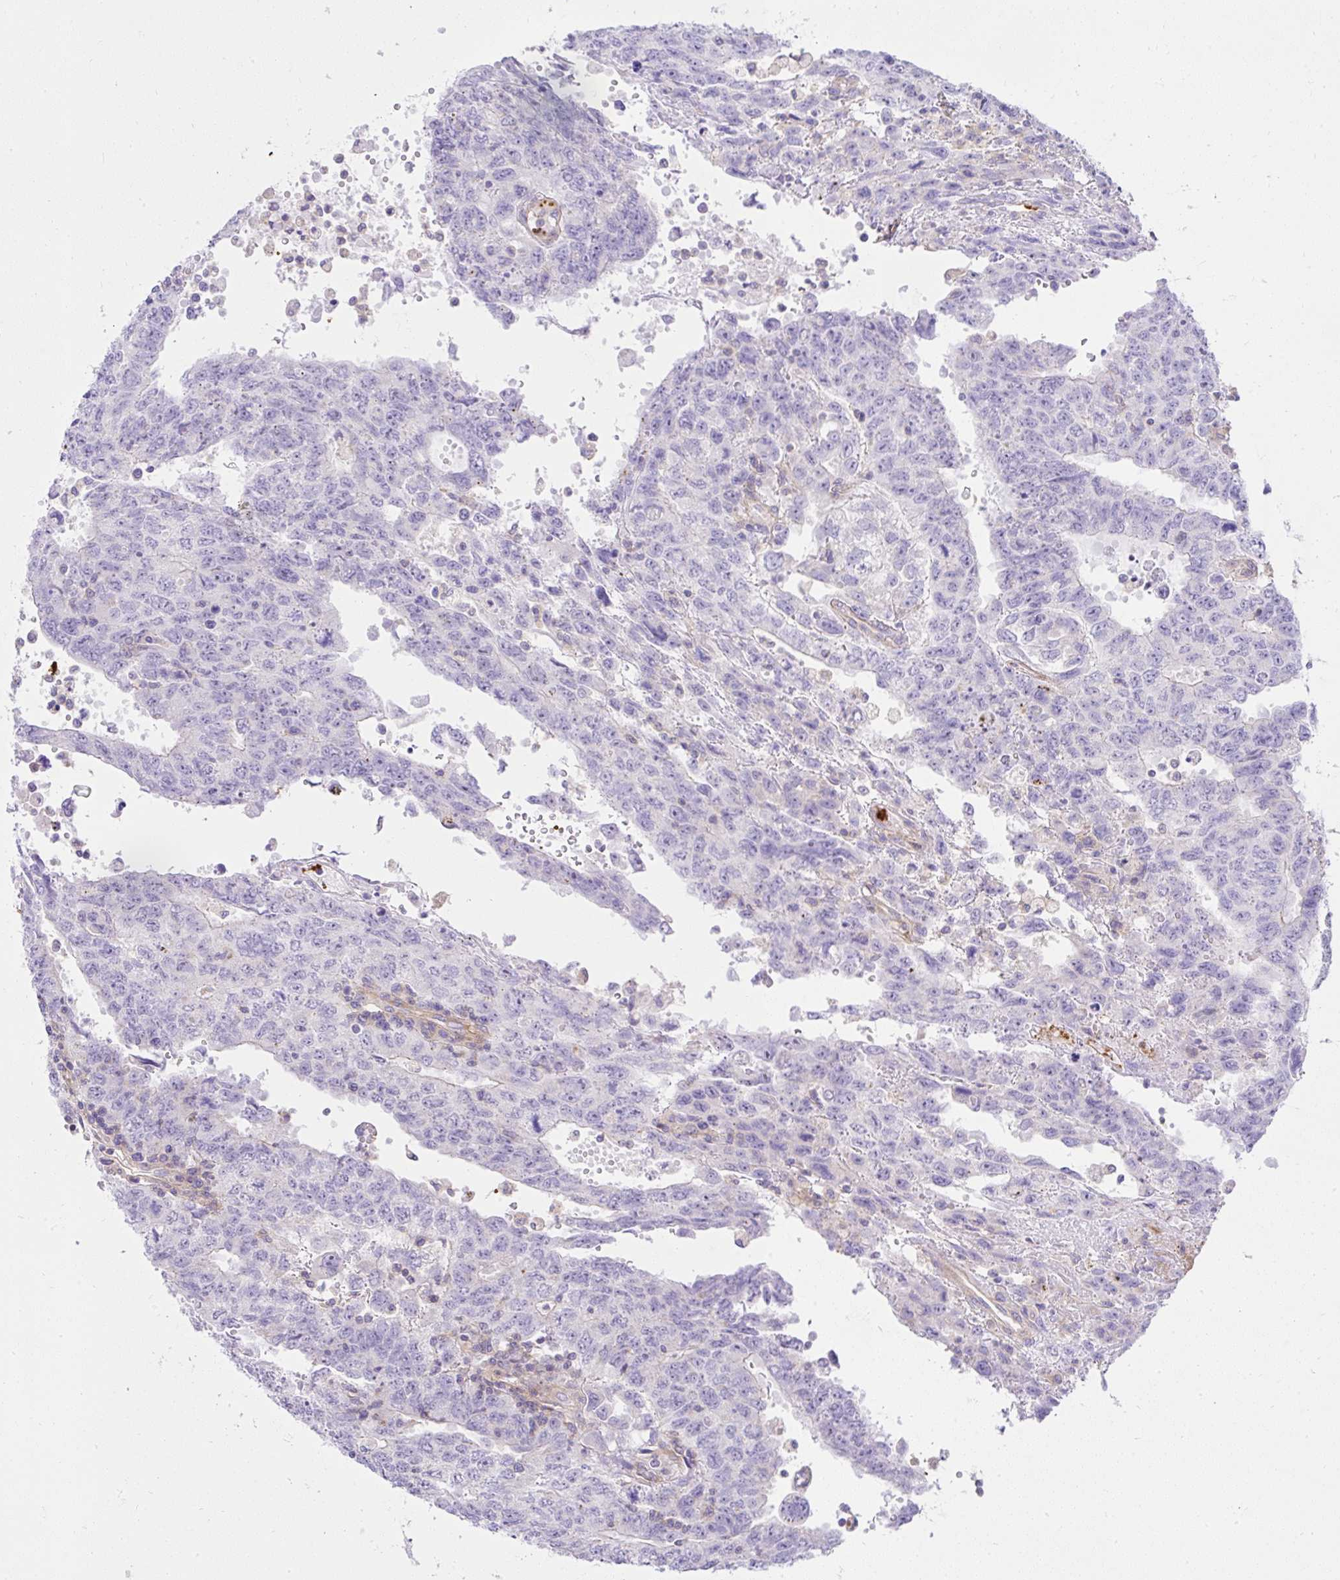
{"staining": {"intensity": "negative", "quantity": "none", "location": "none"}, "tissue": "testis cancer", "cell_type": "Tumor cells", "image_type": "cancer", "snomed": [{"axis": "morphology", "description": "Carcinoma, Embryonal, NOS"}, {"axis": "topography", "description": "Testis"}], "caption": "An immunohistochemistry (IHC) photomicrograph of testis embryonal carcinoma is shown. There is no staining in tumor cells of testis embryonal carcinoma.", "gene": "CCDC142", "patient": {"sex": "male", "age": 34}}